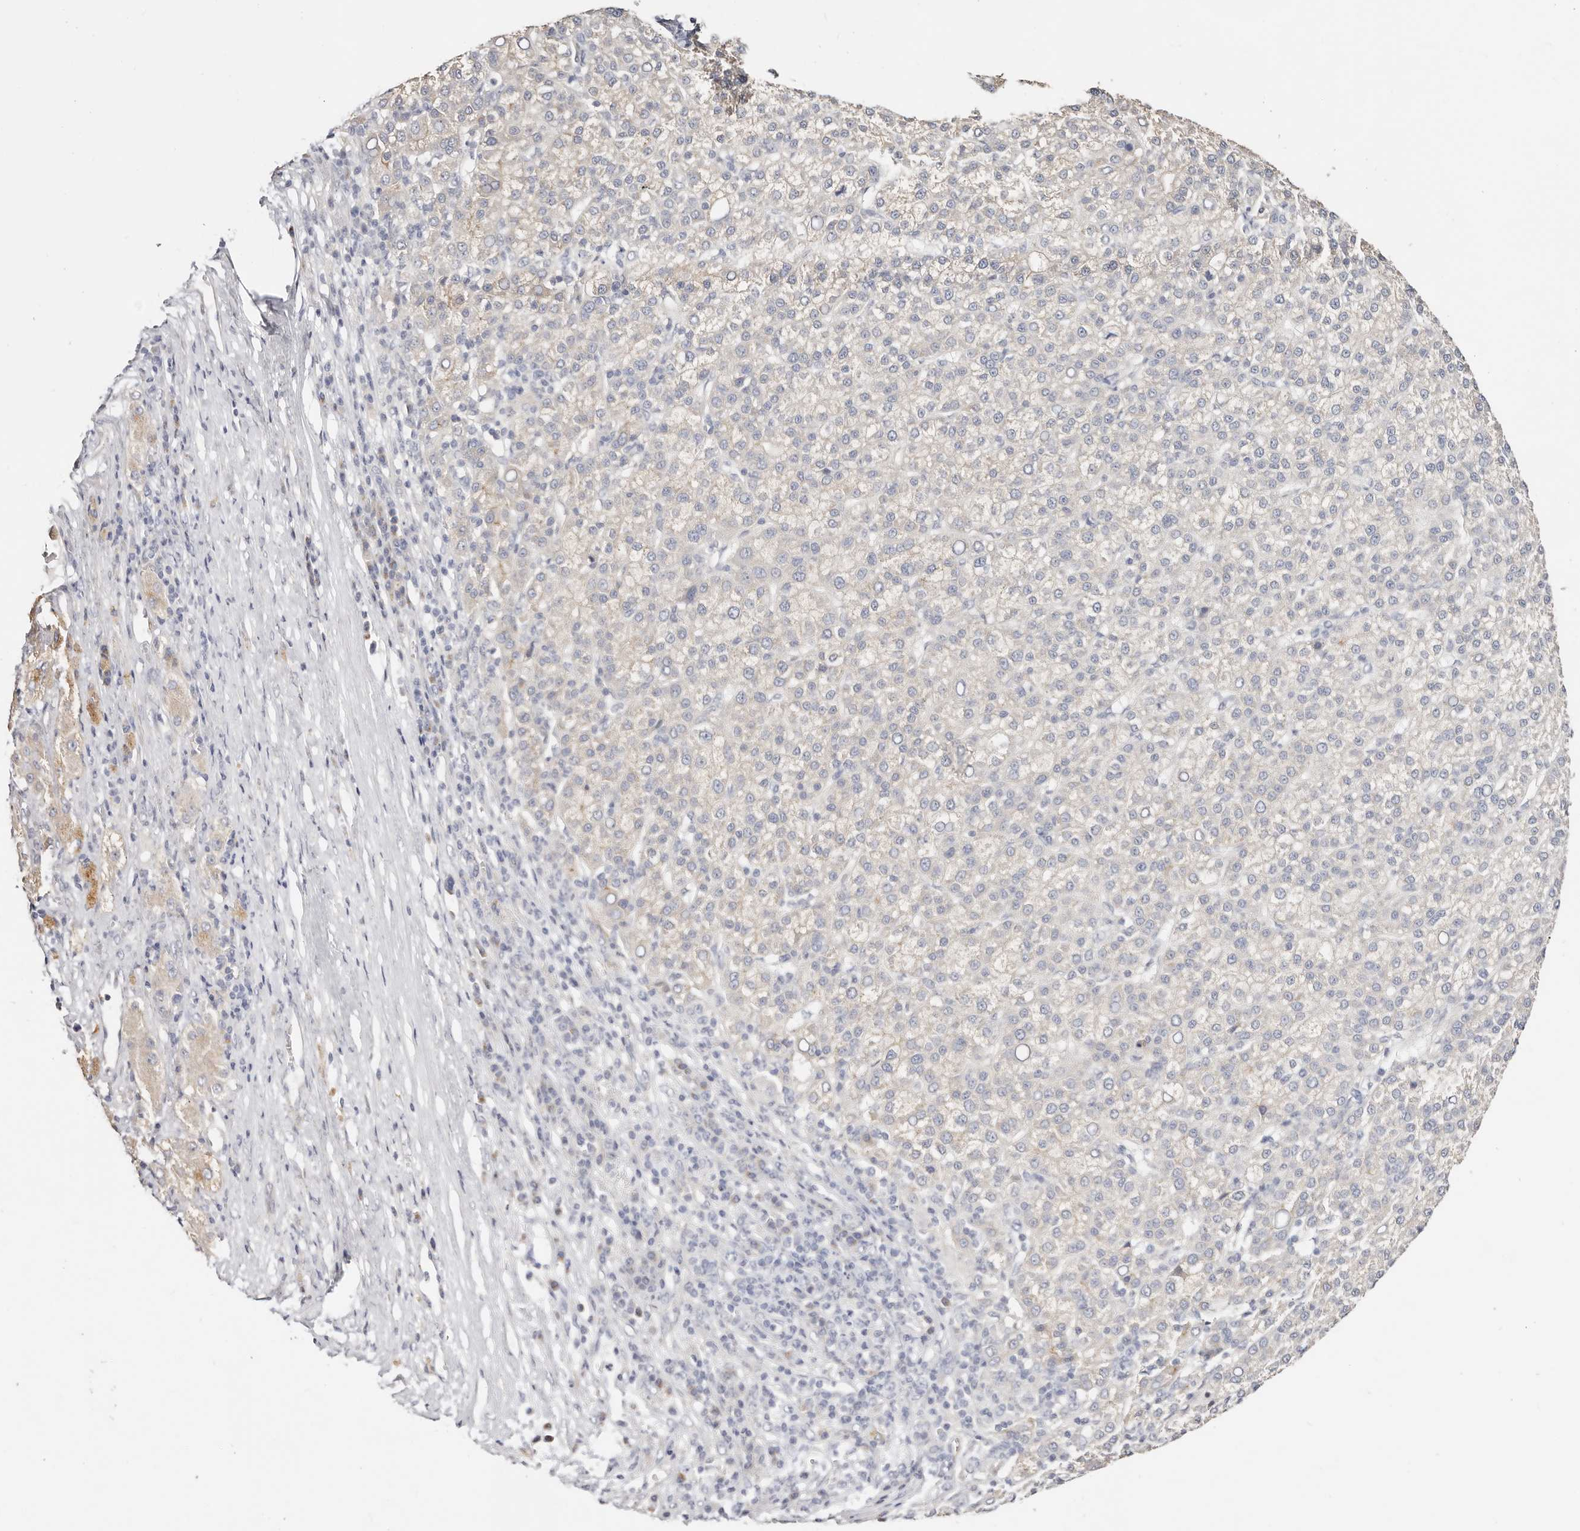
{"staining": {"intensity": "negative", "quantity": "none", "location": "none"}, "tissue": "liver cancer", "cell_type": "Tumor cells", "image_type": "cancer", "snomed": [{"axis": "morphology", "description": "Carcinoma, Hepatocellular, NOS"}, {"axis": "topography", "description": "Liver"}], "caption": "IHC photomicrograph of hepatocellular carcinoma (liver) stained for a protein (brown), which reveals no staining in tumor cells.", "gene": "DNASE1", "patient": {"sex": "female", "age": 58}}